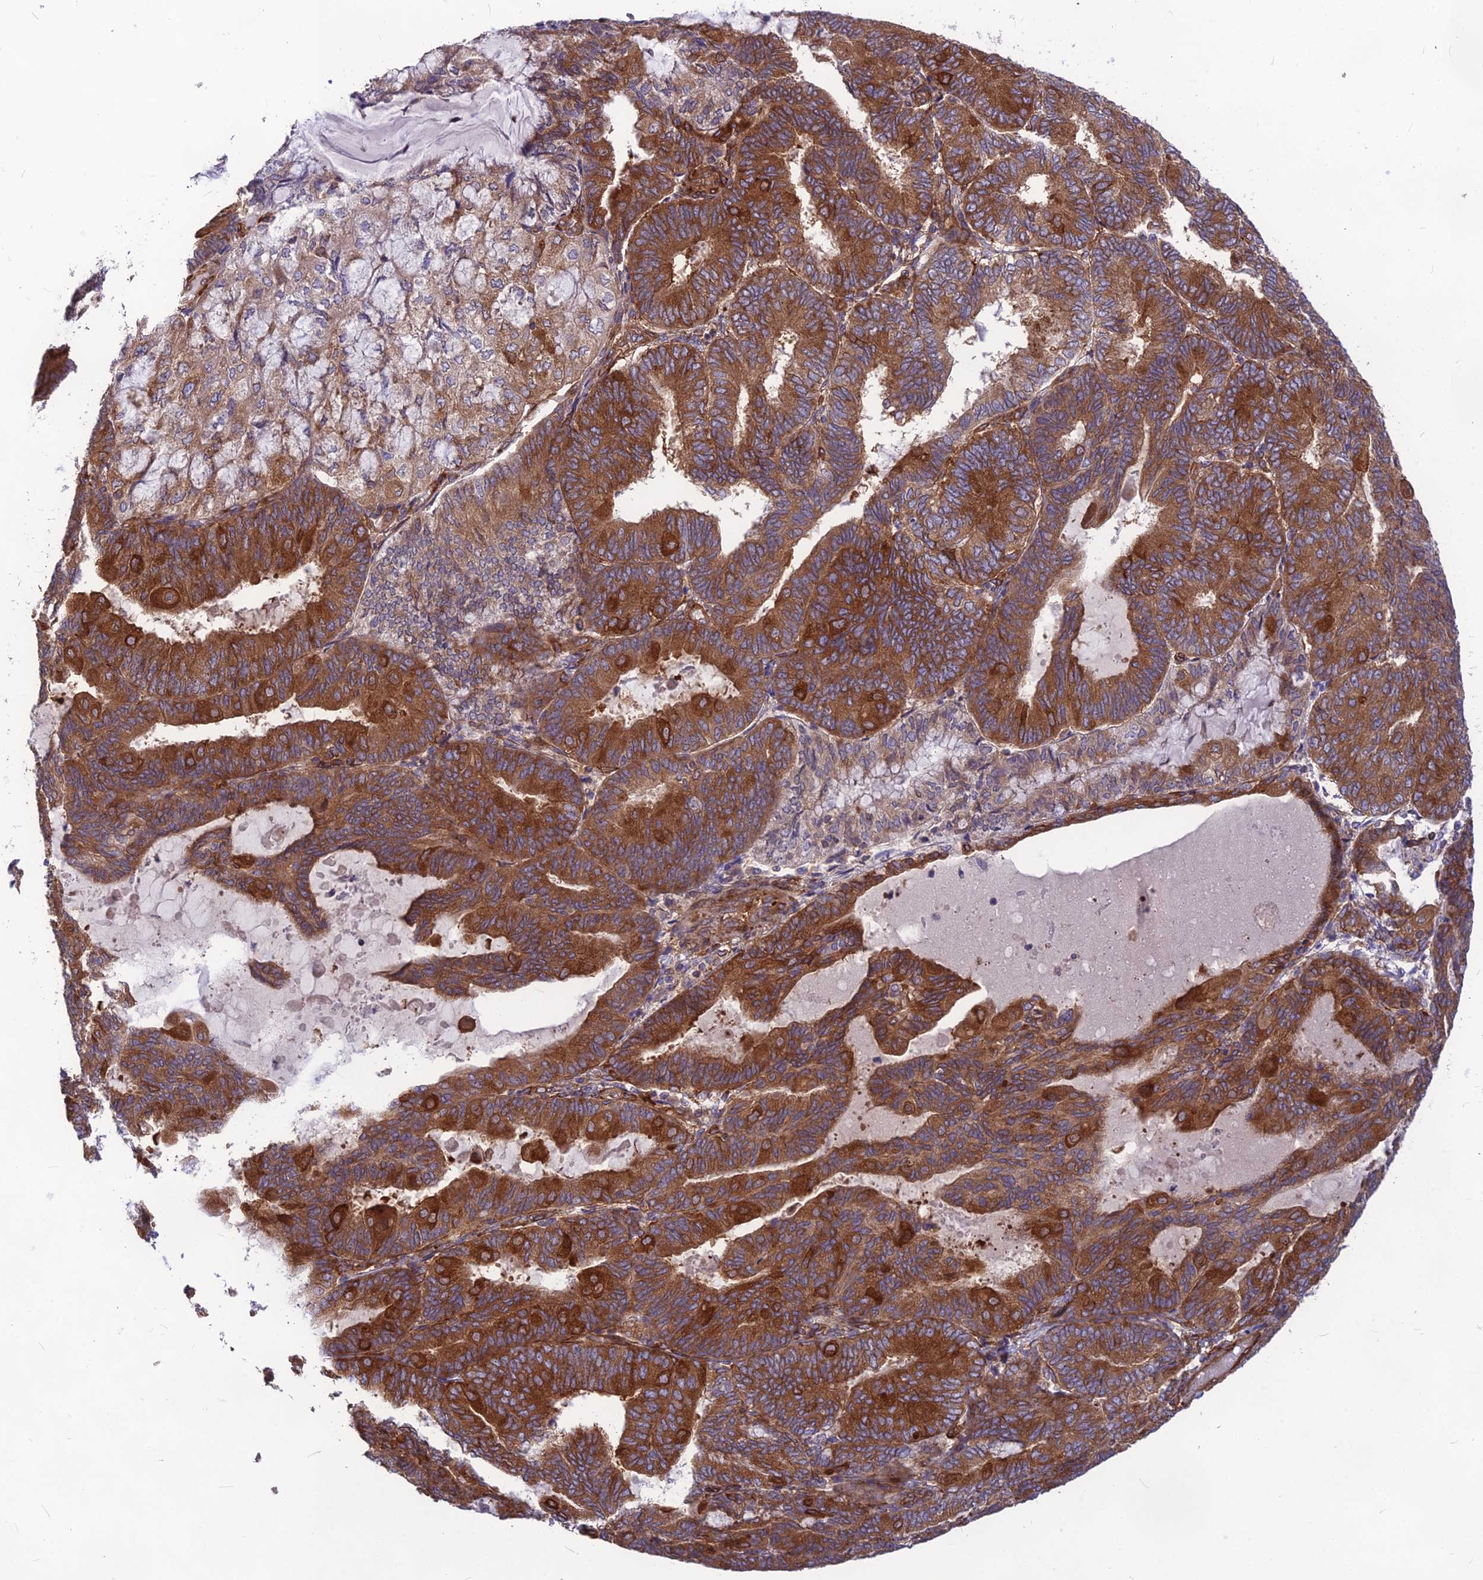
{"staining": {"intensity": "strong", "quantity": ">75%", "location": "cytoplasmic/membranous"}, "tissue": "endometrial cancer", "cell_type": "Tumor cells", "image_type": "cancer", "snomed": [{"axis": "morphology", "description": "Adenocarcinoma, NOS"}, {"axis": "topography", "description": "Endometrium"}], "caption": "Immunohistochemistry (IHC) (DAB (3,3'-diaminobenzidine)) staining of human endometrial adenocarcinoma shows strong cytoplasmic/membranous protein expression in approximately >75% of tumor cells. (IHC, brightfield microscopy, high magnification).", "gene": "PTCD2", "patient": {"sex": "female", "age": 81}}